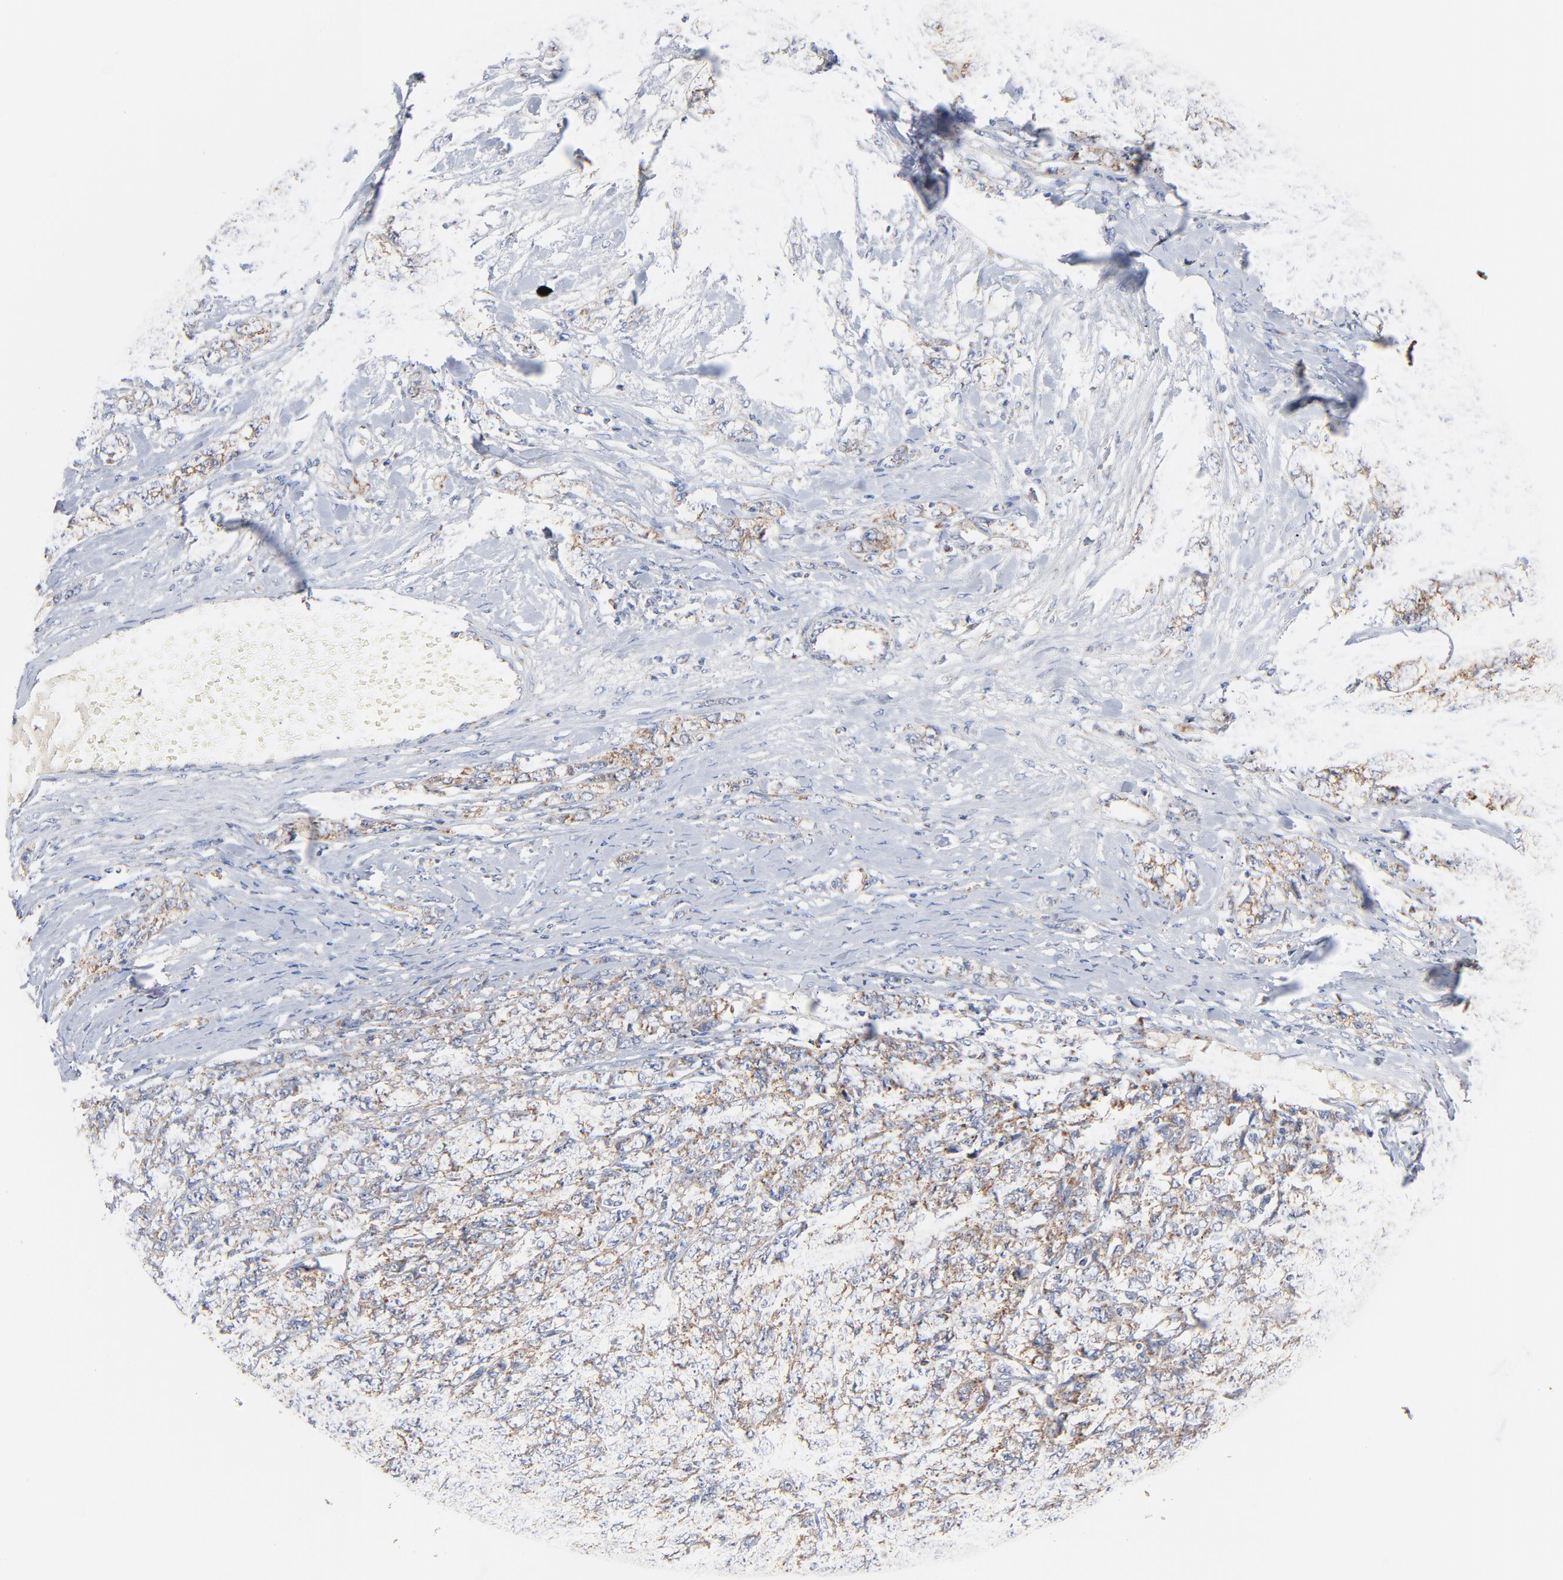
{"staining": {"intensity": "weak", "quantity": ">75%", "location": "cytoplasmic/membranous"}, "tissue": "ovarian cancer", "cell_type": "Tumor cells", "image_type": "cancer", "snomed": [{"axis": "morphology", "description": "Cystadenocarcinoma, serous, NOS"}, {"axis": "topography", "description": "Ovary"}], "caption": "An image of human ovarian serous cystadenocarcinoma stained for a protein shows weak cytoplasmic/membranous brown staining in tumor cells.", "gene": "DIABLO", "patient": {"sex": "female", "age": 71}}